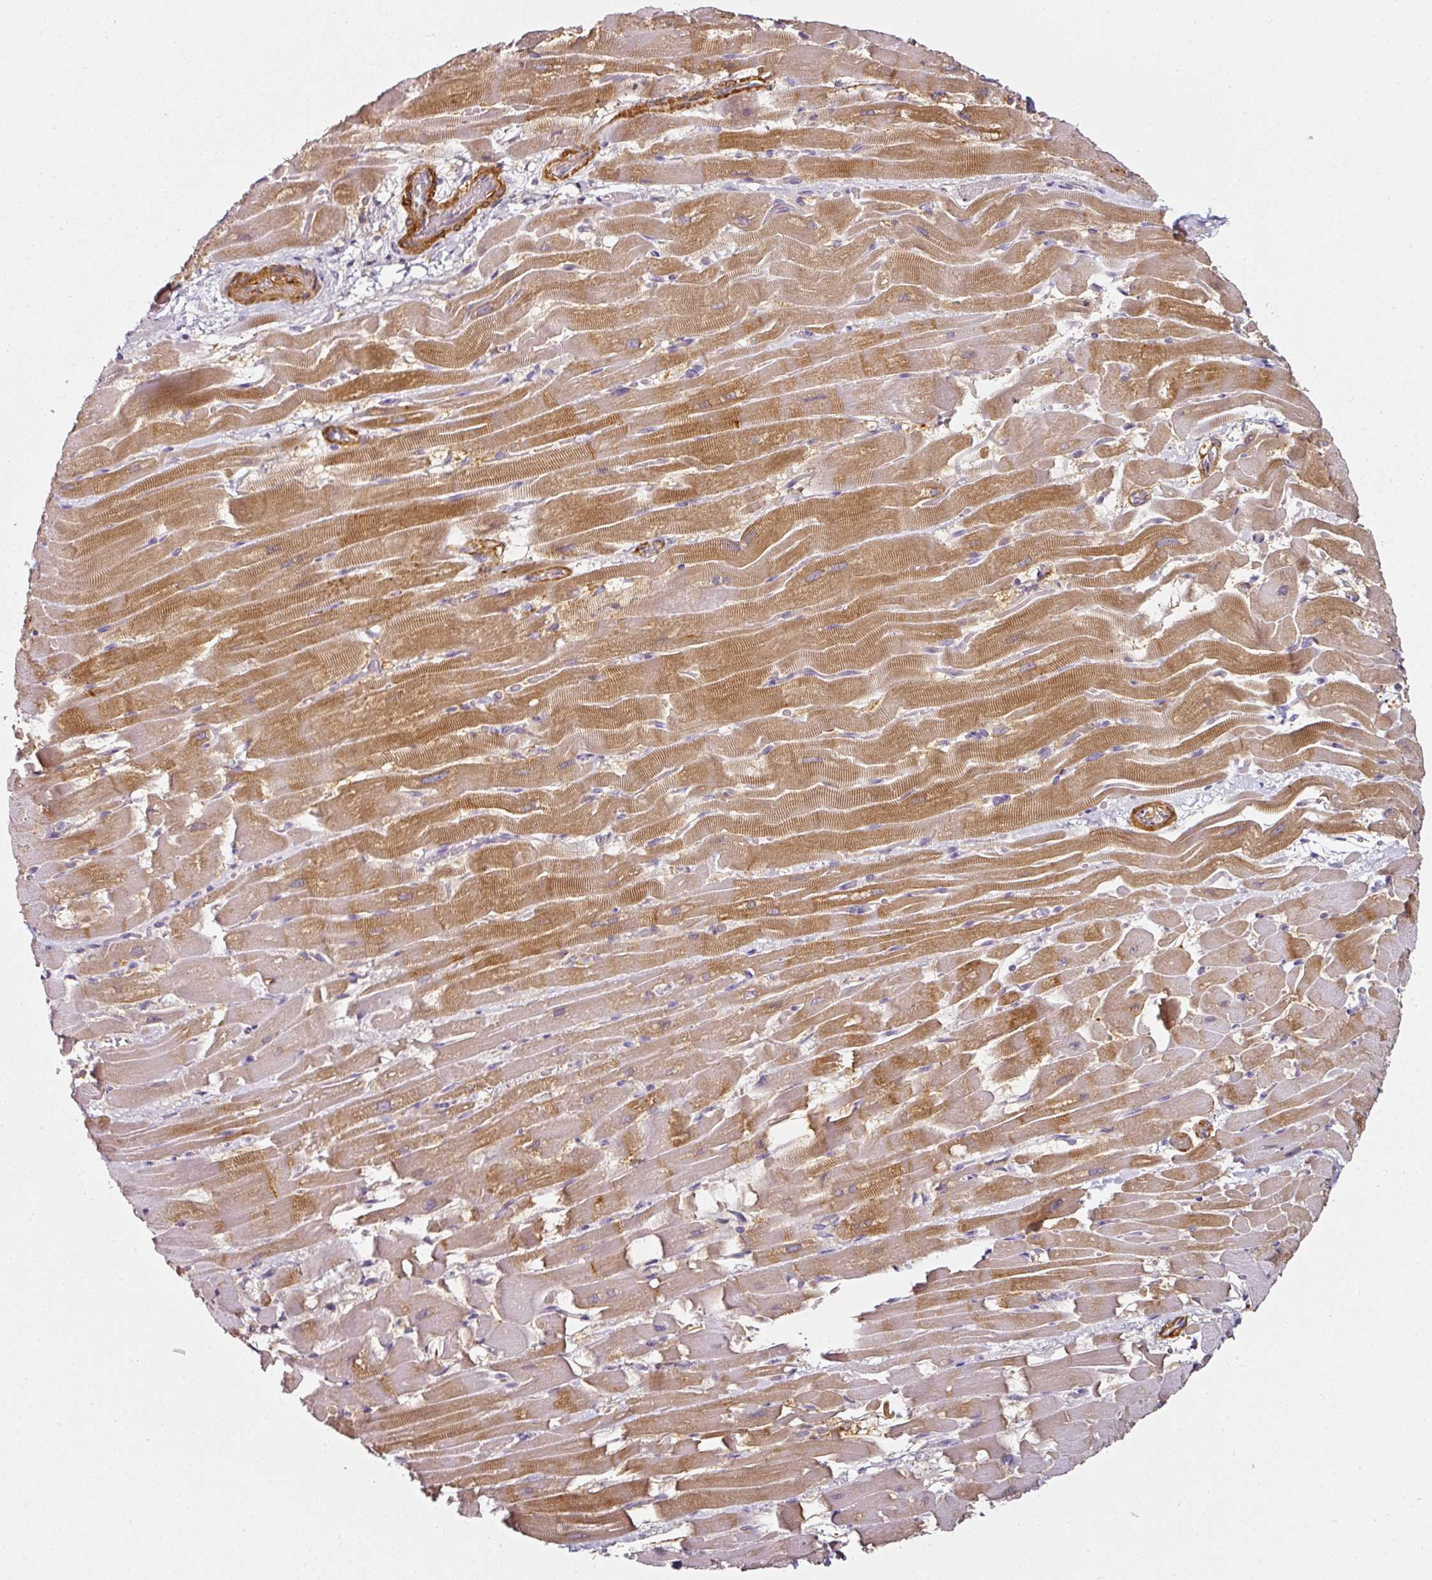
{"staining": {"intensity": "strong", "quantity": "25%-75%", "location": "cytoplasmic/membranous"}, "tissue": "heart muscle", "cell_type": "Cardiomyocytes", "image_type": "normal", "snomed": [{"axis": "morphology", "description": "Normal tissue, NOS"}, {"axis": "topography", "description": "Heart"}], "caption": "Heart muscle stained with DAB IHC exhibits high levels of strong cytoplasmic/membranous expression in approximately 25%-75% of cardiomyocytes. (IHC, brightfield microscopy, high magnification).", "gene": "CAP2", "patient": {"sex": "male", "age": 37}}